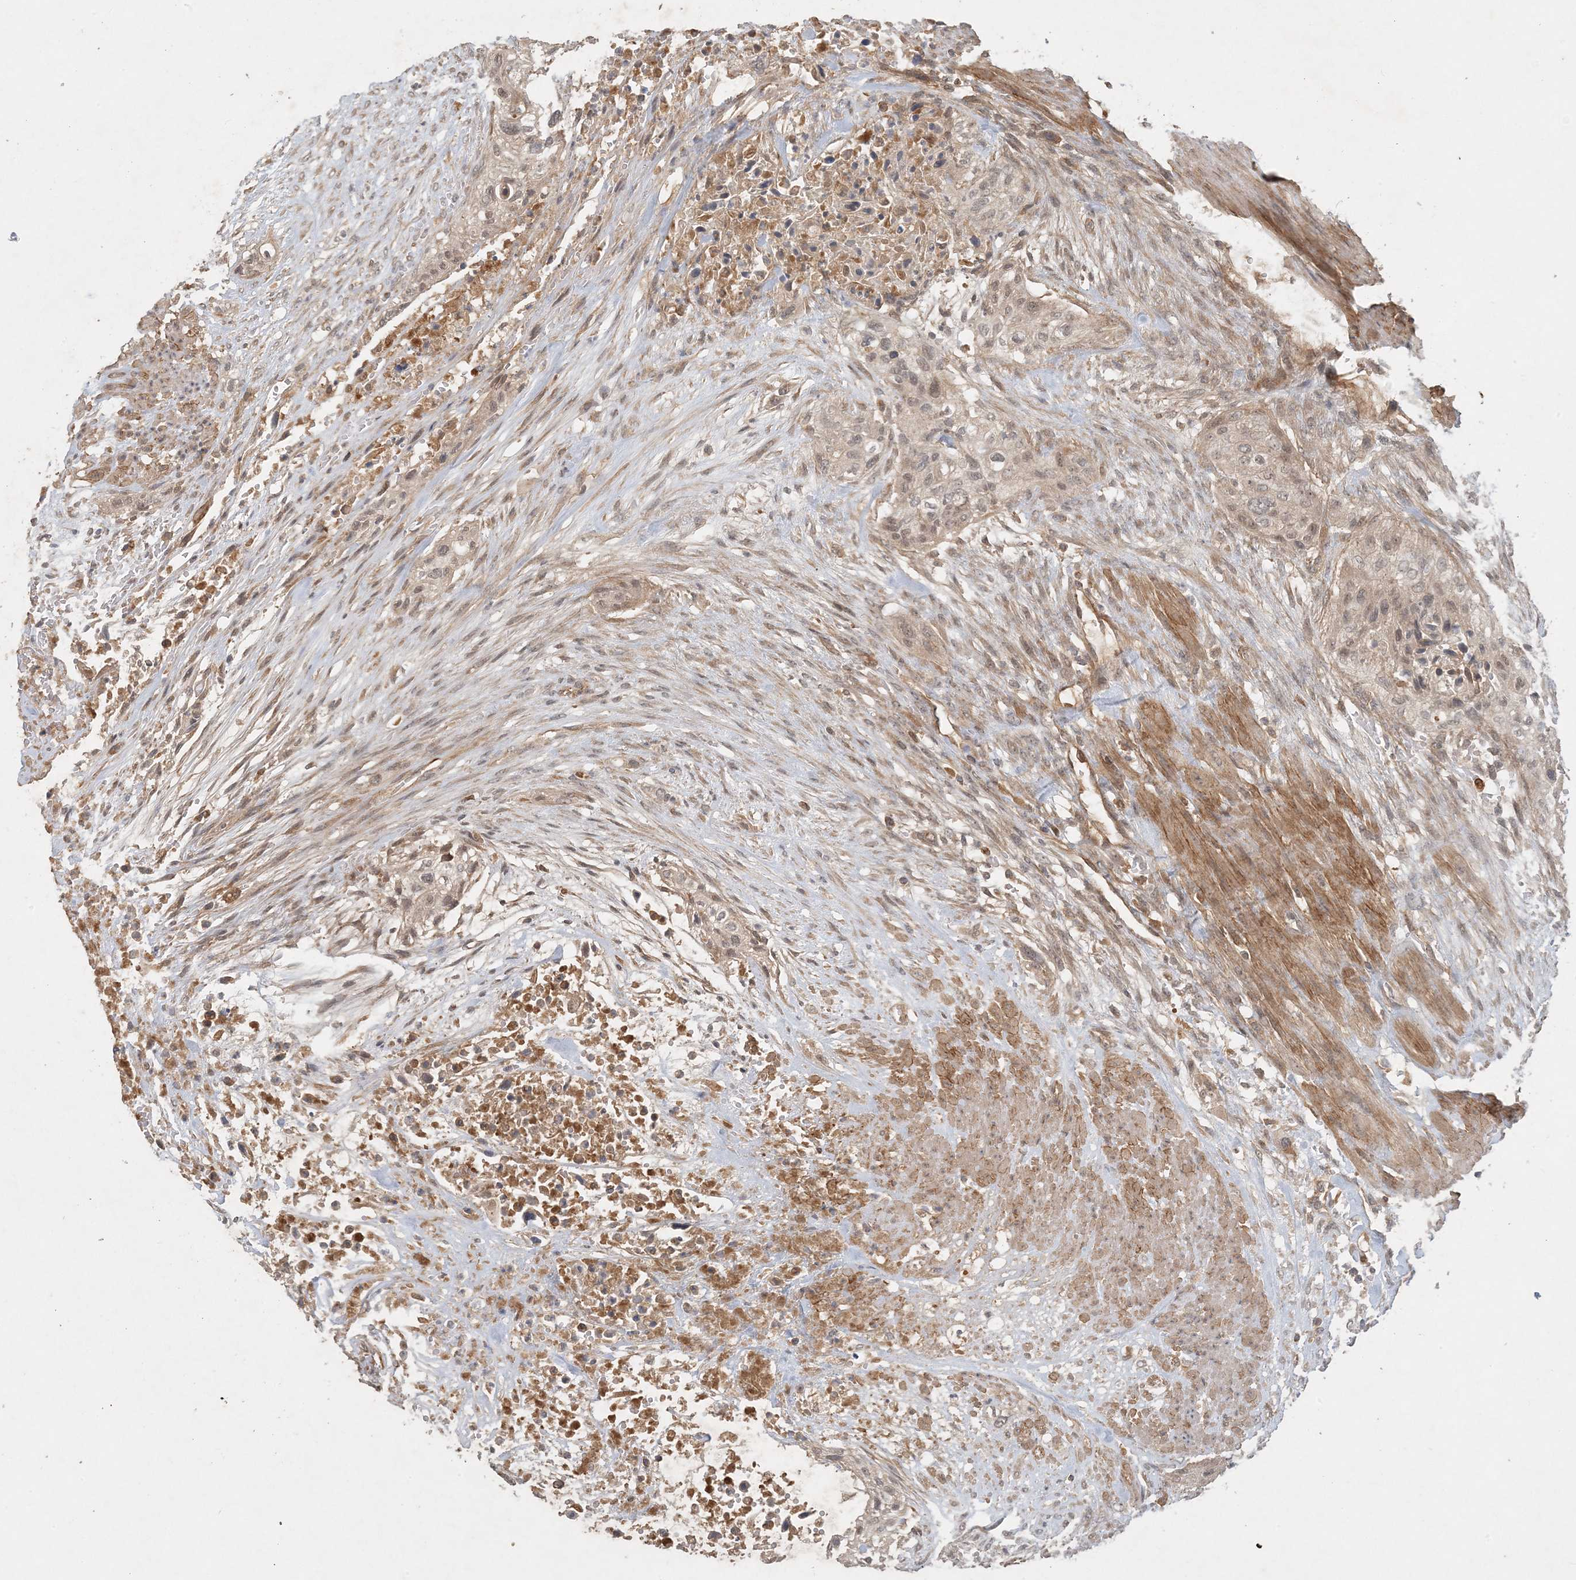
{"staining": {"intensity": "weak", "quantity": "<25%", "location": "nuclear"}, "tissue": "urothelial cancer", "cell_type": "Tumor cells", "image_type": "cancer", "snomed": [{"axis": "morphology", "description": "Urothelial carcinoma, High grade"}, {"axis": "topography", "description": "Urinary bladder"}], "caption": "There is no significant staining in tumor cells of urothelial carcinoma (high-grade). (IHC, brightfield microscopy, high magnification).", "gene": "ZCCHC4", "patient": {"sex": "male", "age": 35}}